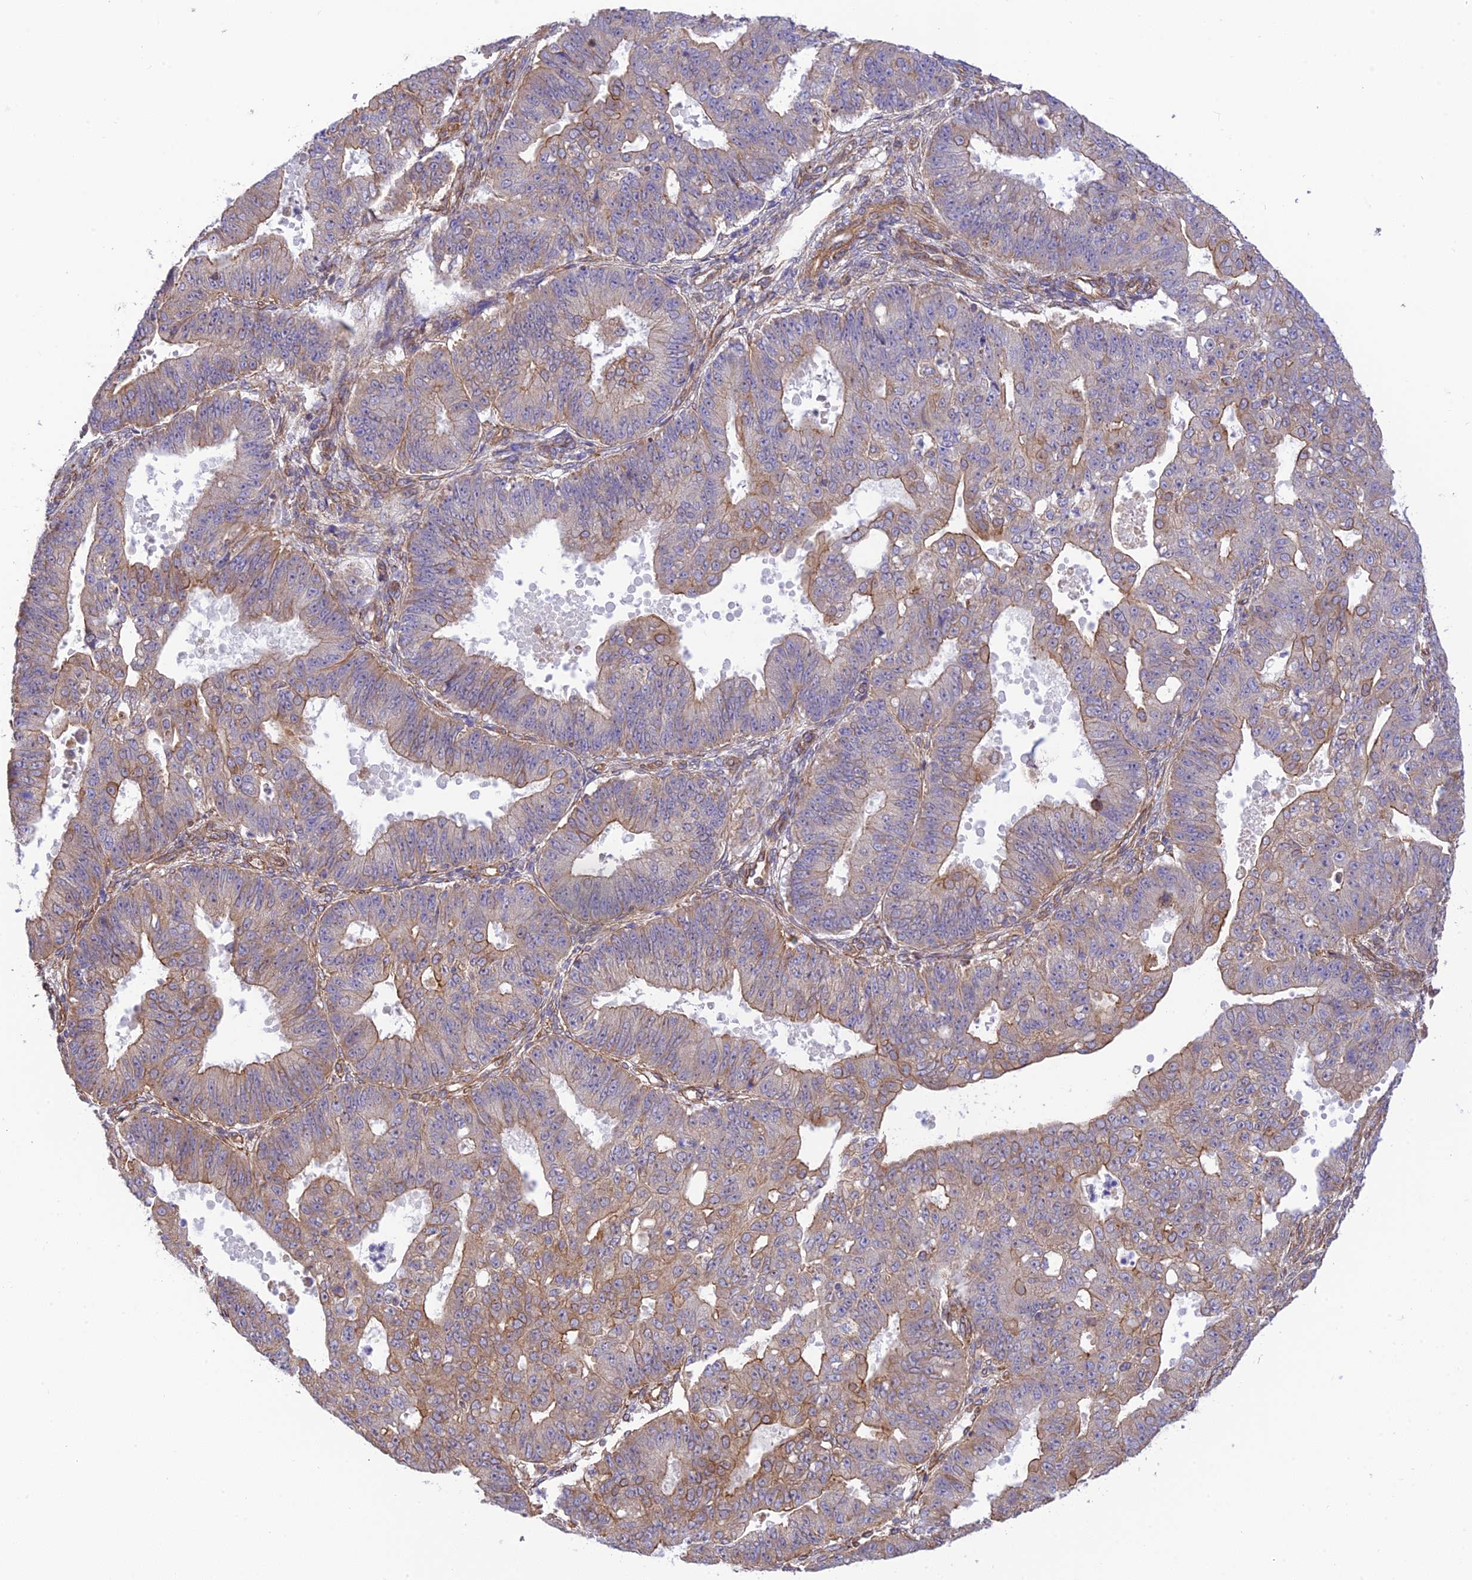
{"staining": {"intensity": "moderate", "quantity": "25%-75%", "location": "cytoplasmic/membranous"}, "tissue": "ovarian cancer", "cell_type": "Tumor cells", "image_type": "cancer", "snomed": [{"axis": "morphology", "description": "Carcinoma, endometroid"}, {"axis": "topography", "description": "Appendix"}, {"axis": "topography", "description": "Ovary"}], "caption": "Protein expression analysis of human endometroid carcinoma (ovarian) reveals moderate cytoplasmic/membranous expression in approximately 25%-75% of tumor cells. (Stains: DAB (3,3'-diaminobenzidine) in brown, nuclei in blue, Microscopy: brightfield microscopy at high magnification).", "gene": "EXOC3L4", "patient": {"sex": "female", "age": 42}}